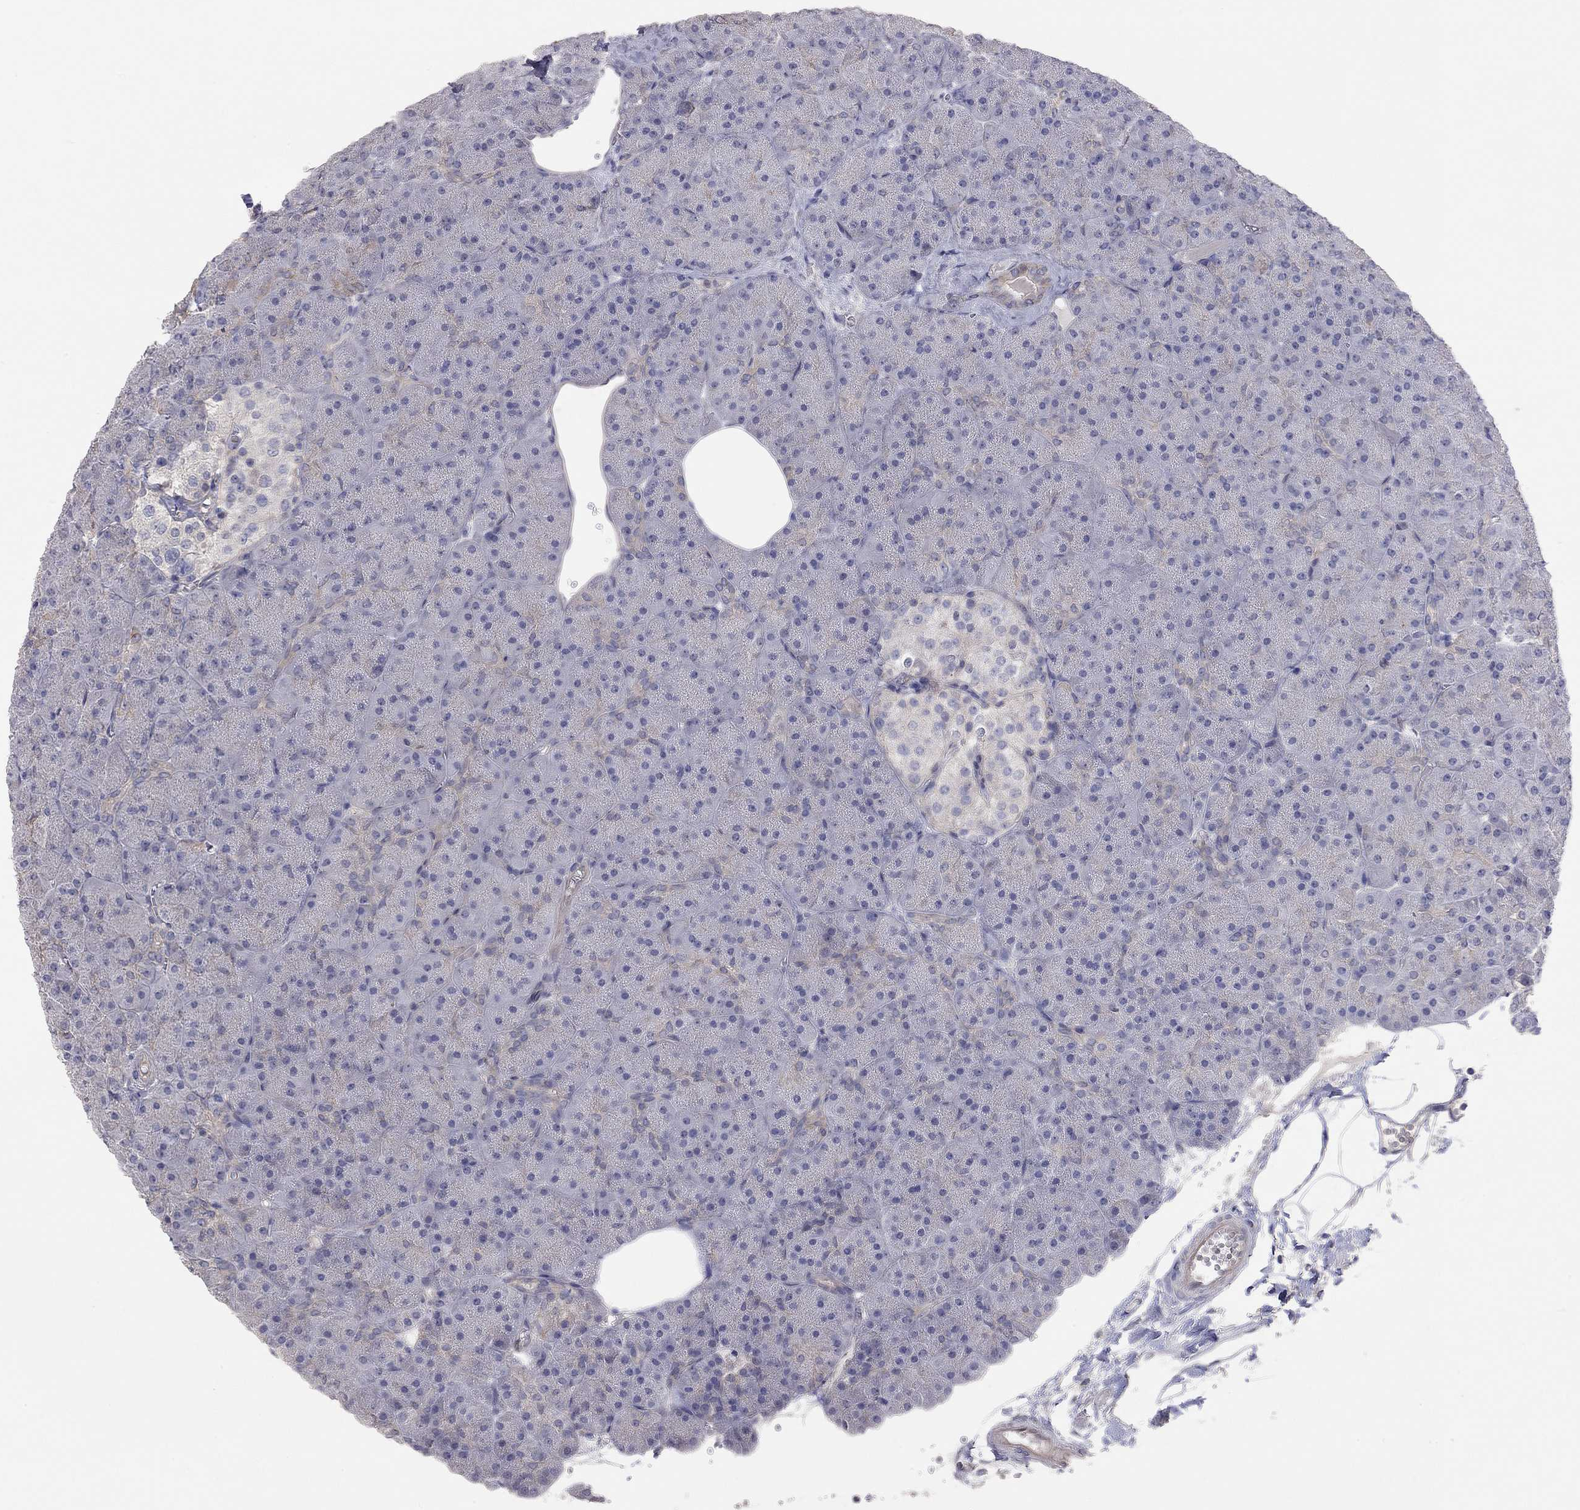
{"staining": {"intensity": "negative", "quantity": "none", "location": "none"}, "tissue": "pancreas", "cell_type": "Exocrine glandular cells", "image_type": "normal", "snomed": [{"axis": "morphology", "description": "Normal tissue, NOS"}, {"axis": "topography", "description": "Pancreas"}], "caption": "Immunohistochemistry micrograph of unremarkable pancreas stained for a protein (brown), which displays no expression in exocrine glandular cells. (Brightfield microscopy of DAB immunohistochemistry at high magnification).", "gene": "KCNB1", "patient": {"sex": "male", "age": 61}}